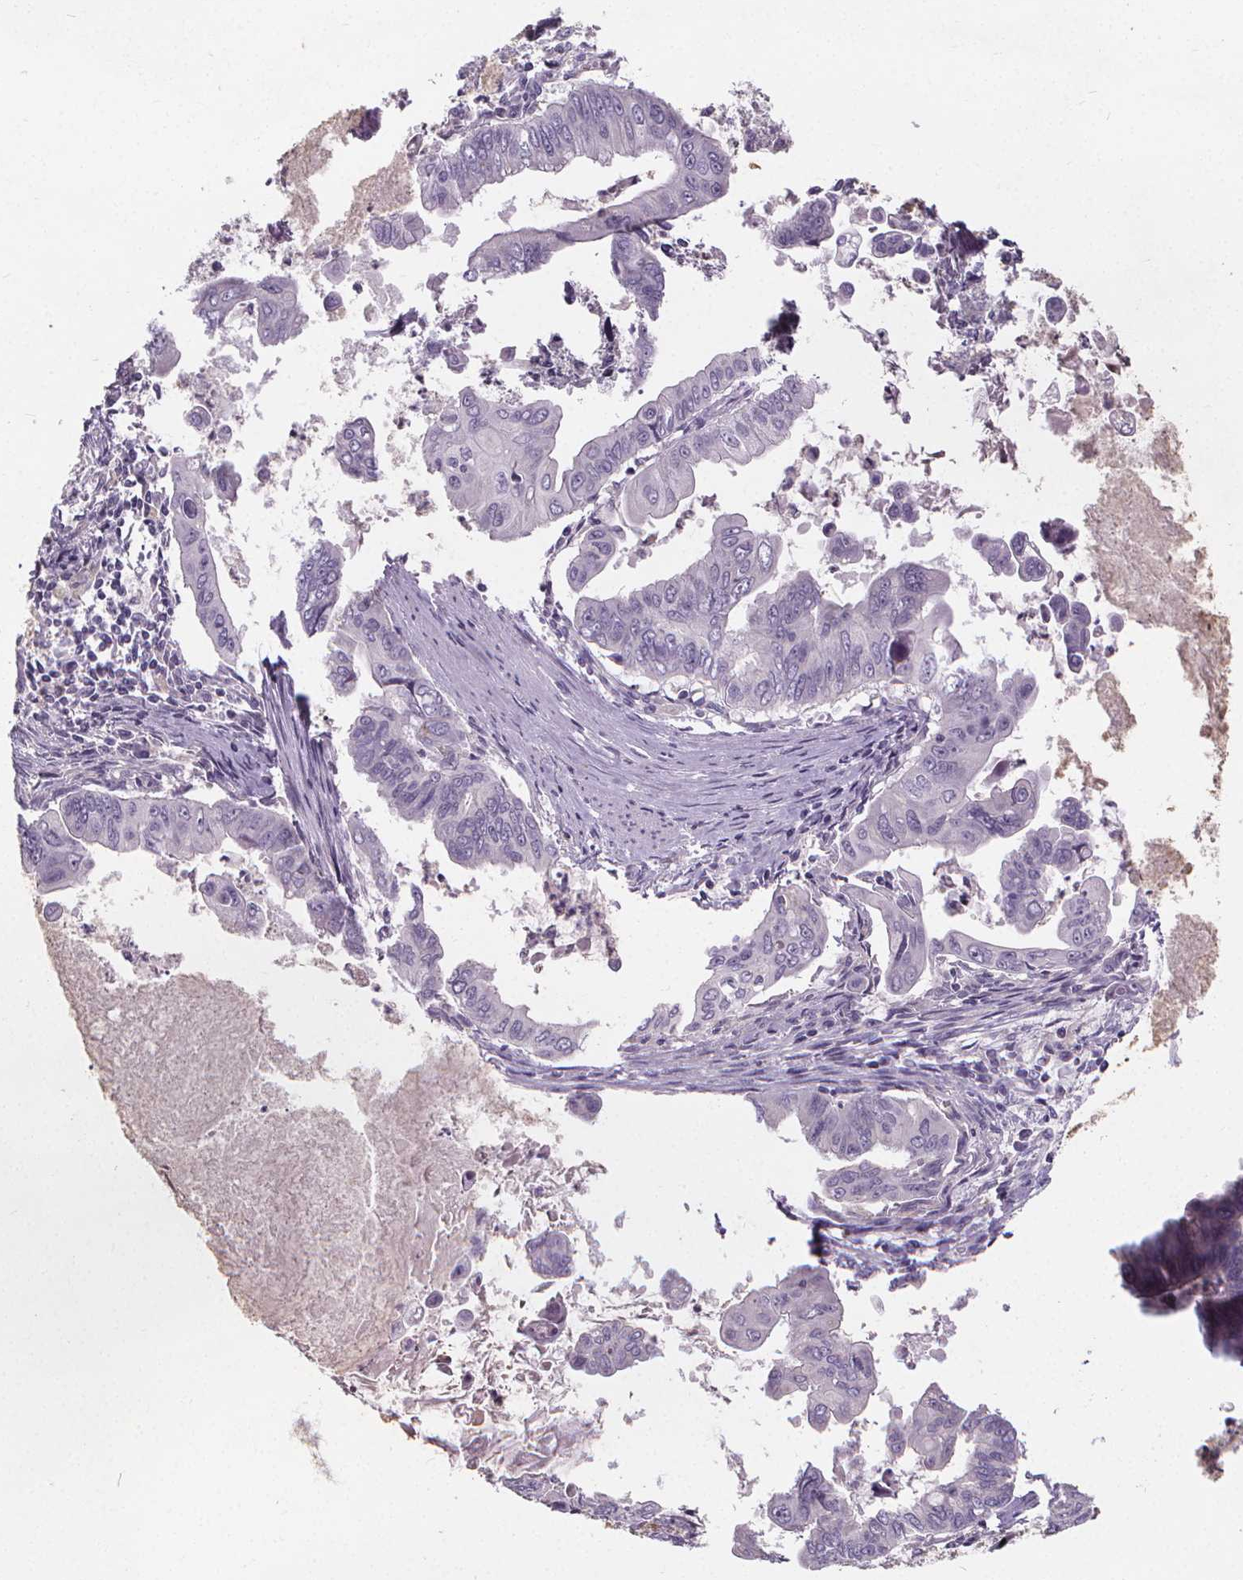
{"staining": {"intensity": "negative", "quantity": "none", "location": "none"}, "tissue": "stomach cancer", "cell_type": "Tumor cells", "image_type": "cancer", "snomed": [{"axis": "morphology", "description": "Adenocarcinoma, NOS"}, {"axis": "topography", "description": "Stomach, upper"}], "caption": "Immunohistochemical staining of human stomach cancer reveals no significant expression in tumor cells.", "gene": "ATP6V1D", "patient": {"sex": "male", "age": 80}}